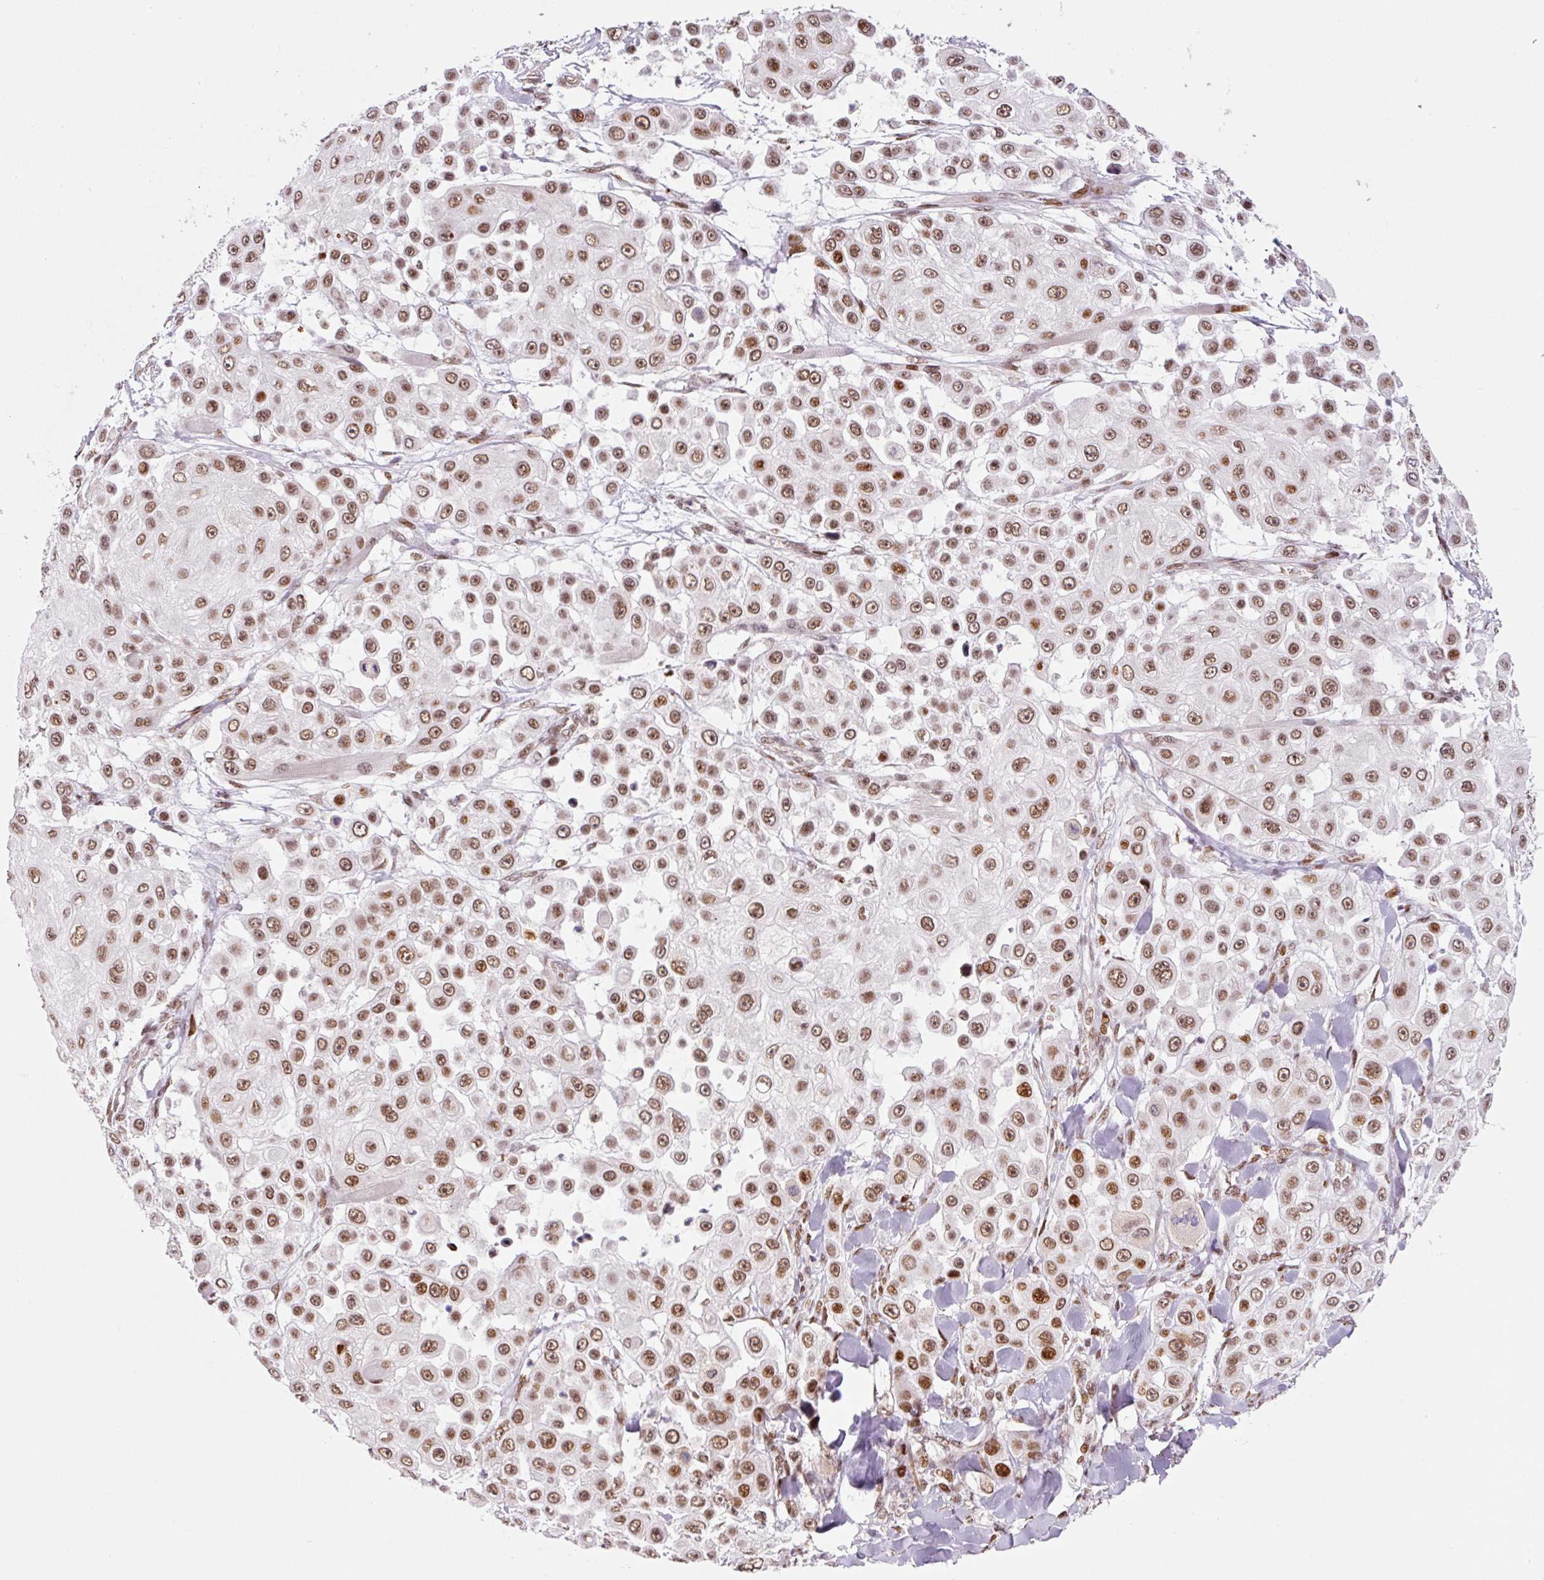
{"staining": {"intensity": "moderate", "quantity": ">75%", "location": "nuclear"}, "tissue": "skin cancer", "cell_type": "Tumor cells", "image_type": "cancer", "snomed": [{"axis": "morphology", "description": "Squamous cell carcinoma, NOS"}, {"axis": "topography", "description": "Skin"}], "caption": "IHC photomicrograph of human skin squamous cell carcinoma stained for a protein (brown), which exhibits medium levels of moderate nuclear expression in approximately >75% of tumor cells.", "gene": "CCNL2", "patient": {"sex": "male", "age": 67}}